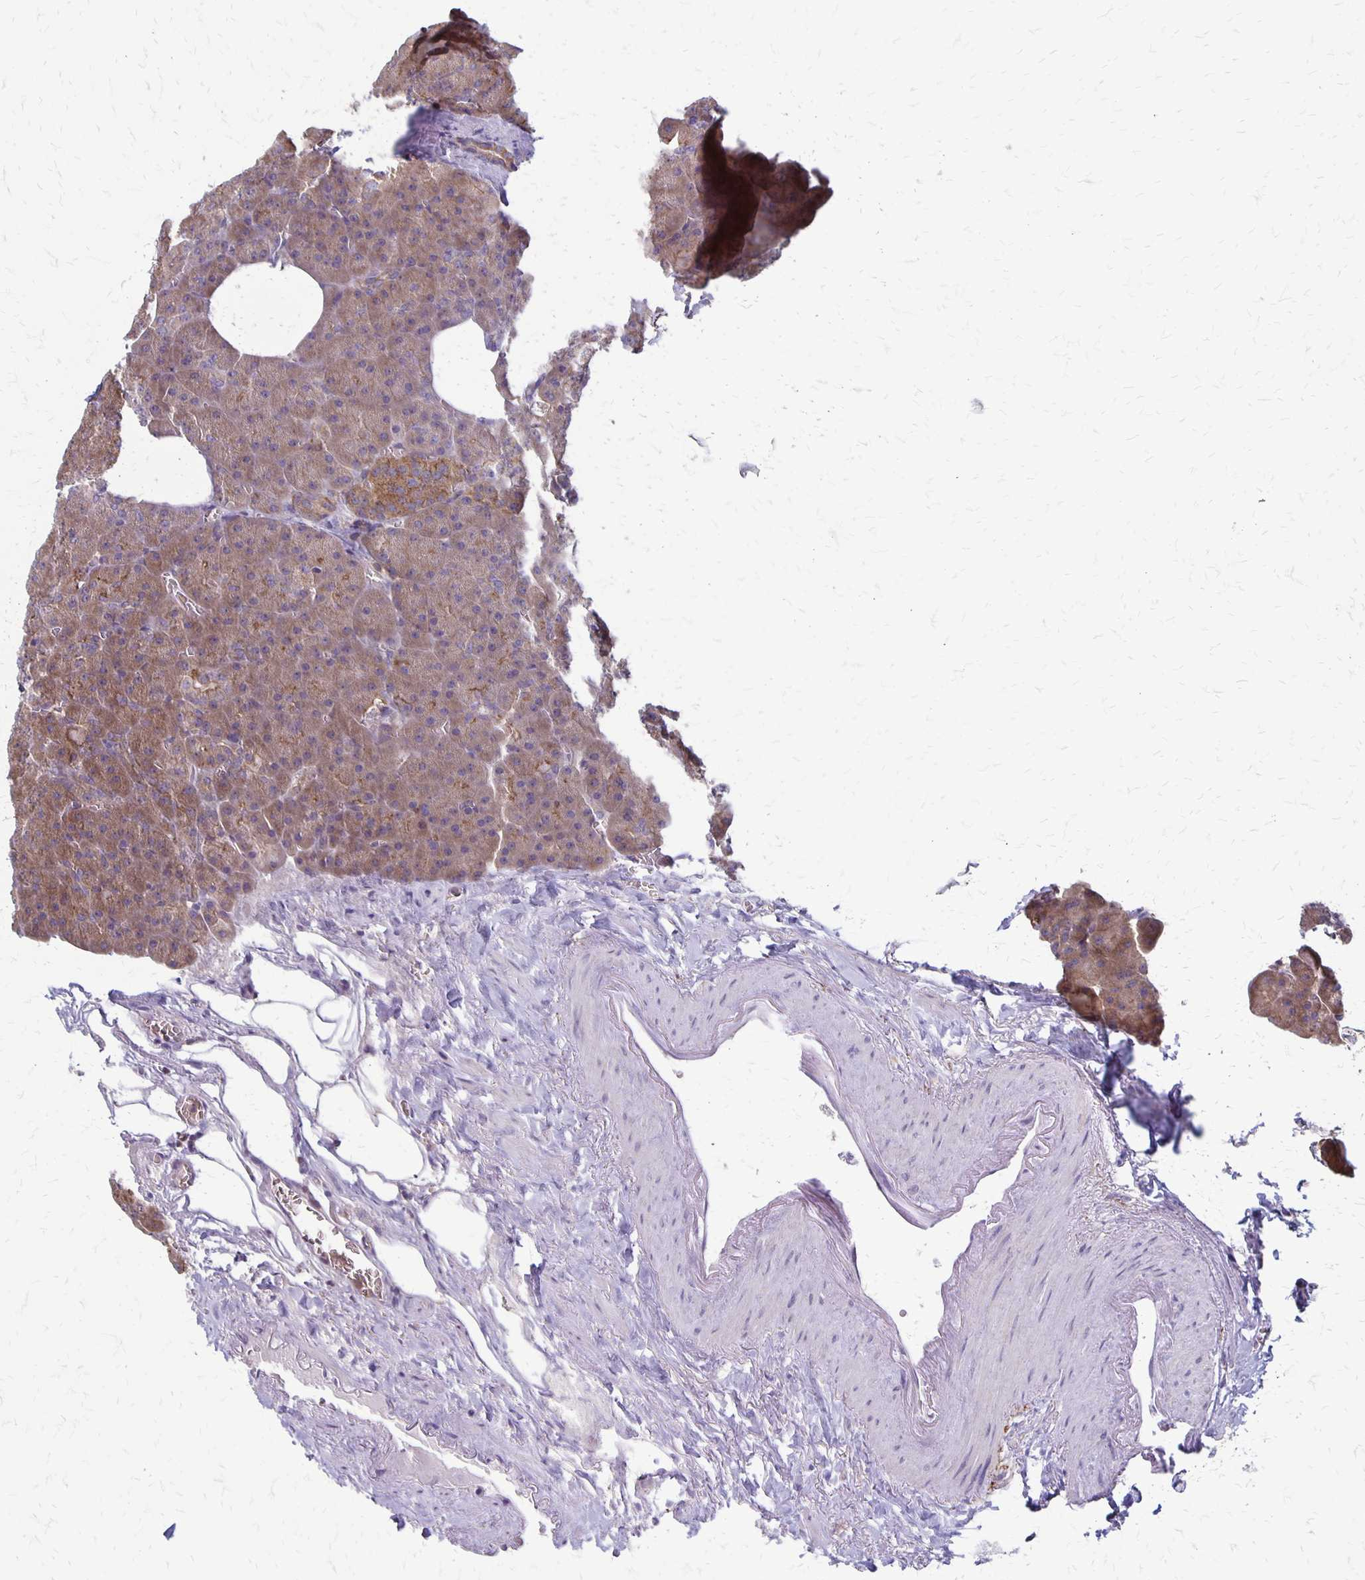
{"staining": {"intensity": "moderate", "quantity": "25%-75%", "location": "cytoplasmic/membranous"}, "tissue": "pancreas", "cell_type": "Exocrine glandular cells", "image_type": "normal", "snomed": [{"axis": "morphology", "description": "Normal tissue, NOS"}, {"axis": "topography", "description": "Pancreas"}], "caption": "Benign pancreas exhibits moderate cytoplasmic/membranous staining in approximately 25%-75% of exocrine glandular cells.", "gene": "SEPTIN5", "patient": {"sex": "female", "age": 74}}